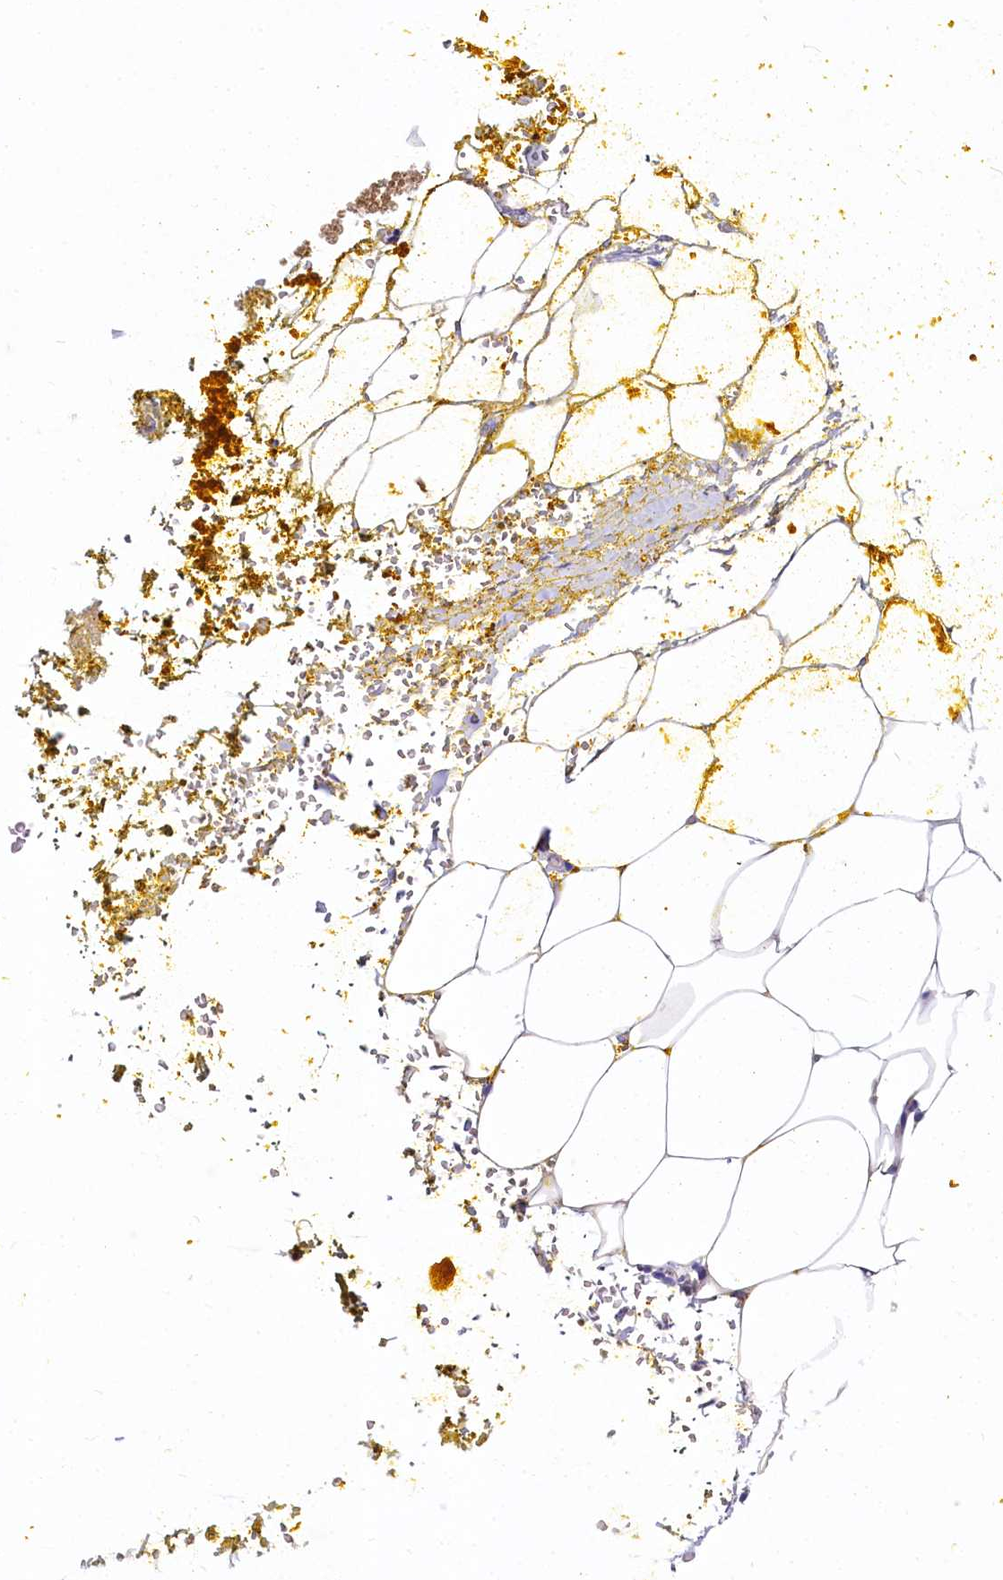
{"staining": {"intensity": "negative", "quantity": "none", "location": "none"}, "tissue": "adipose tissue", "cell_type": "Adipocytes", "image_type": "normal", "snomed": [{"axis": "morphology", "description": "Normal tissue, NOS"}, {"axis": "morphology", "description": "Adenocarcinoma, Low grade"}, {"axis": "topography", "description": "Prostate"}, {"axis": "topography", "description": "Peripheral nerve tissue"}], "caption": "Histopathology image shows no protein staining in adipocytes of normal adipose tissue.", "gene": "QARS1", "patient": {"sex": "male", "age": 63}}